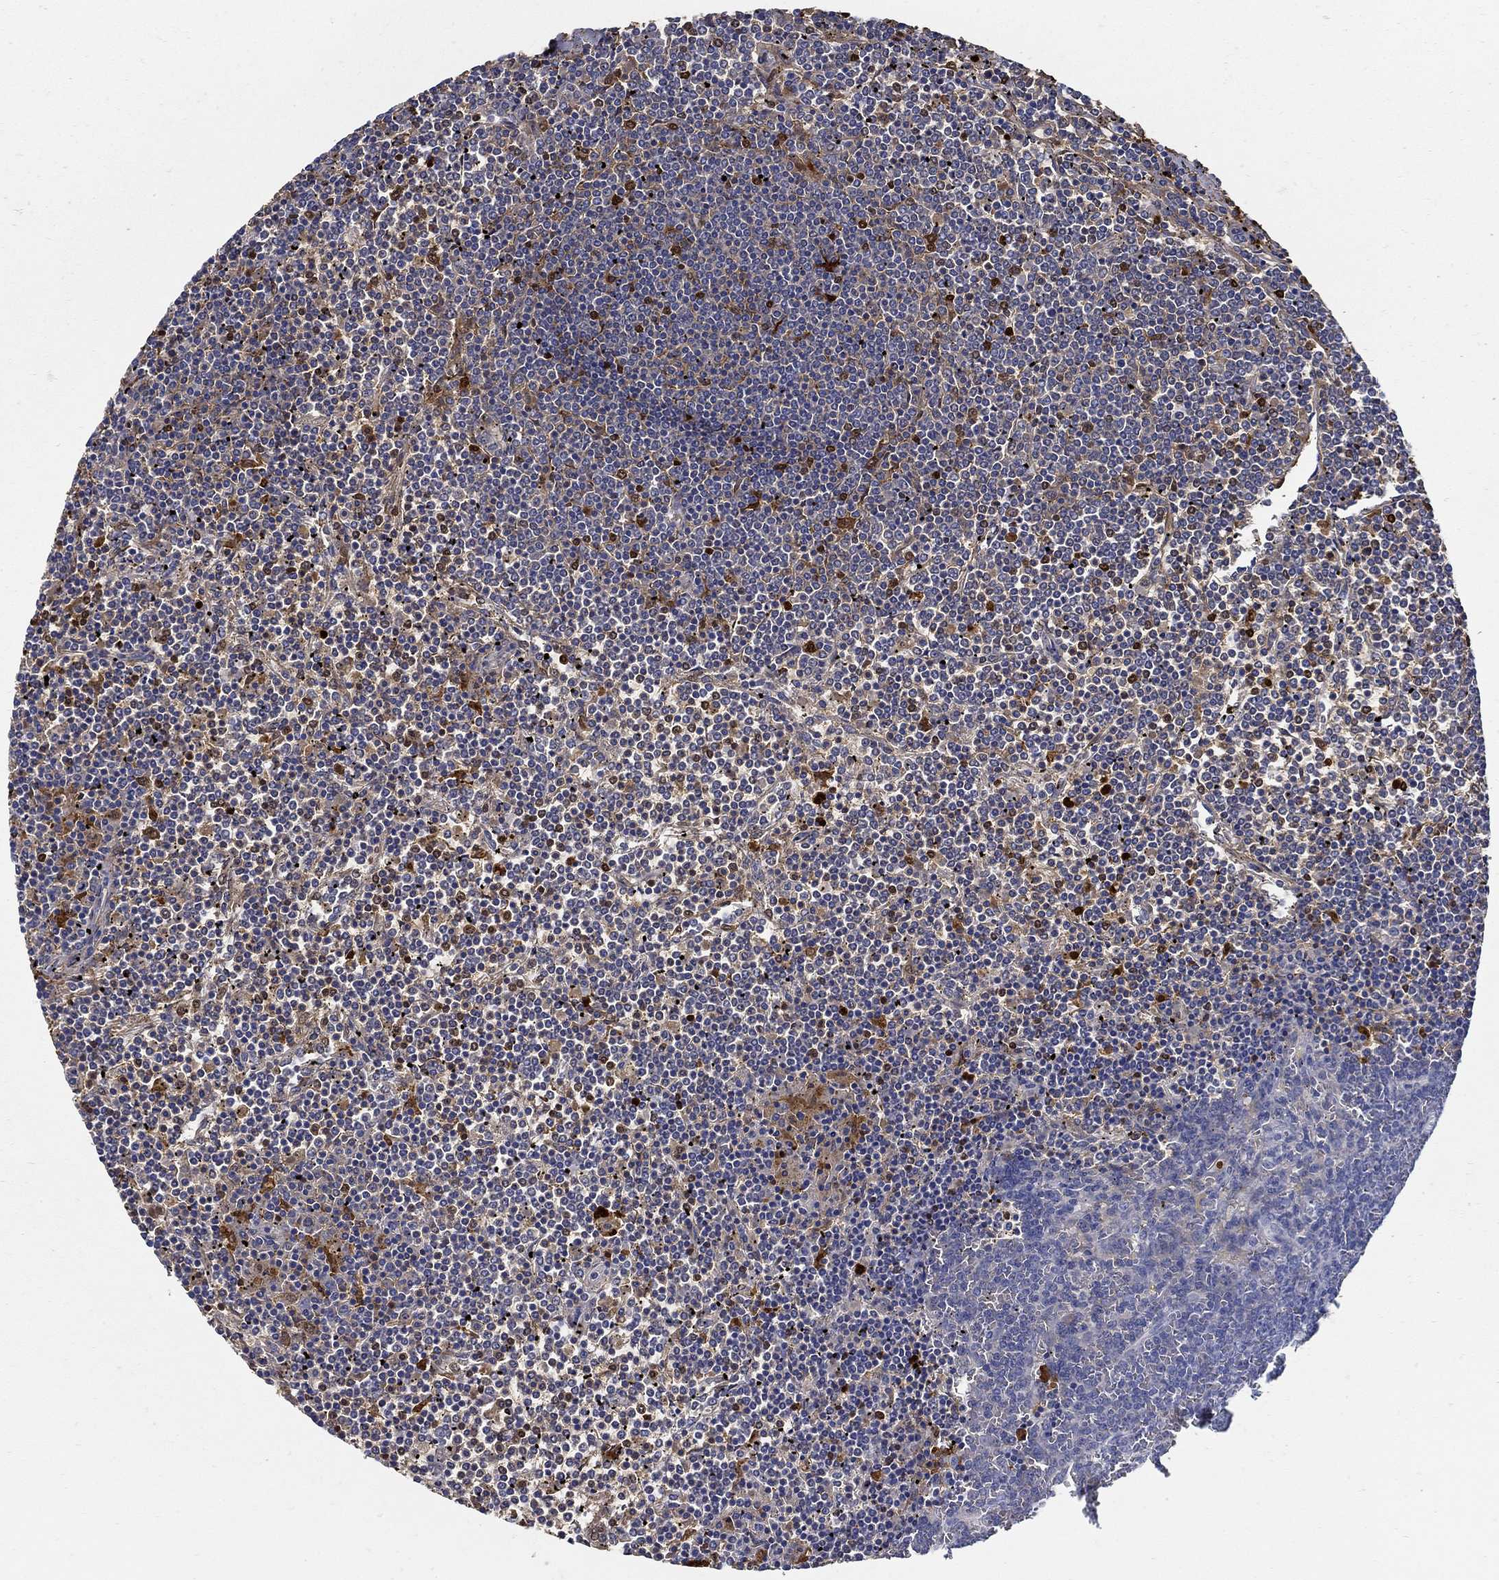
{"staining": {"intensity": "negative", "quantity": "none", "location": "none"}, "tissue": "lymphoma", "cell_type": "Tumor cells", "image_type": "cancer", "snomed": [{"axis": "morphology", "description": "Malignant lymphoma, non-Hodgkin's type, Low grade"}, {"axis": "topography", "description": "Spleen"}], "caption": "IHC of human lymphoma displays no expression in tumor cells.", "gene": "TGFBI", "patient": {"sex": "female", "age": 19}}